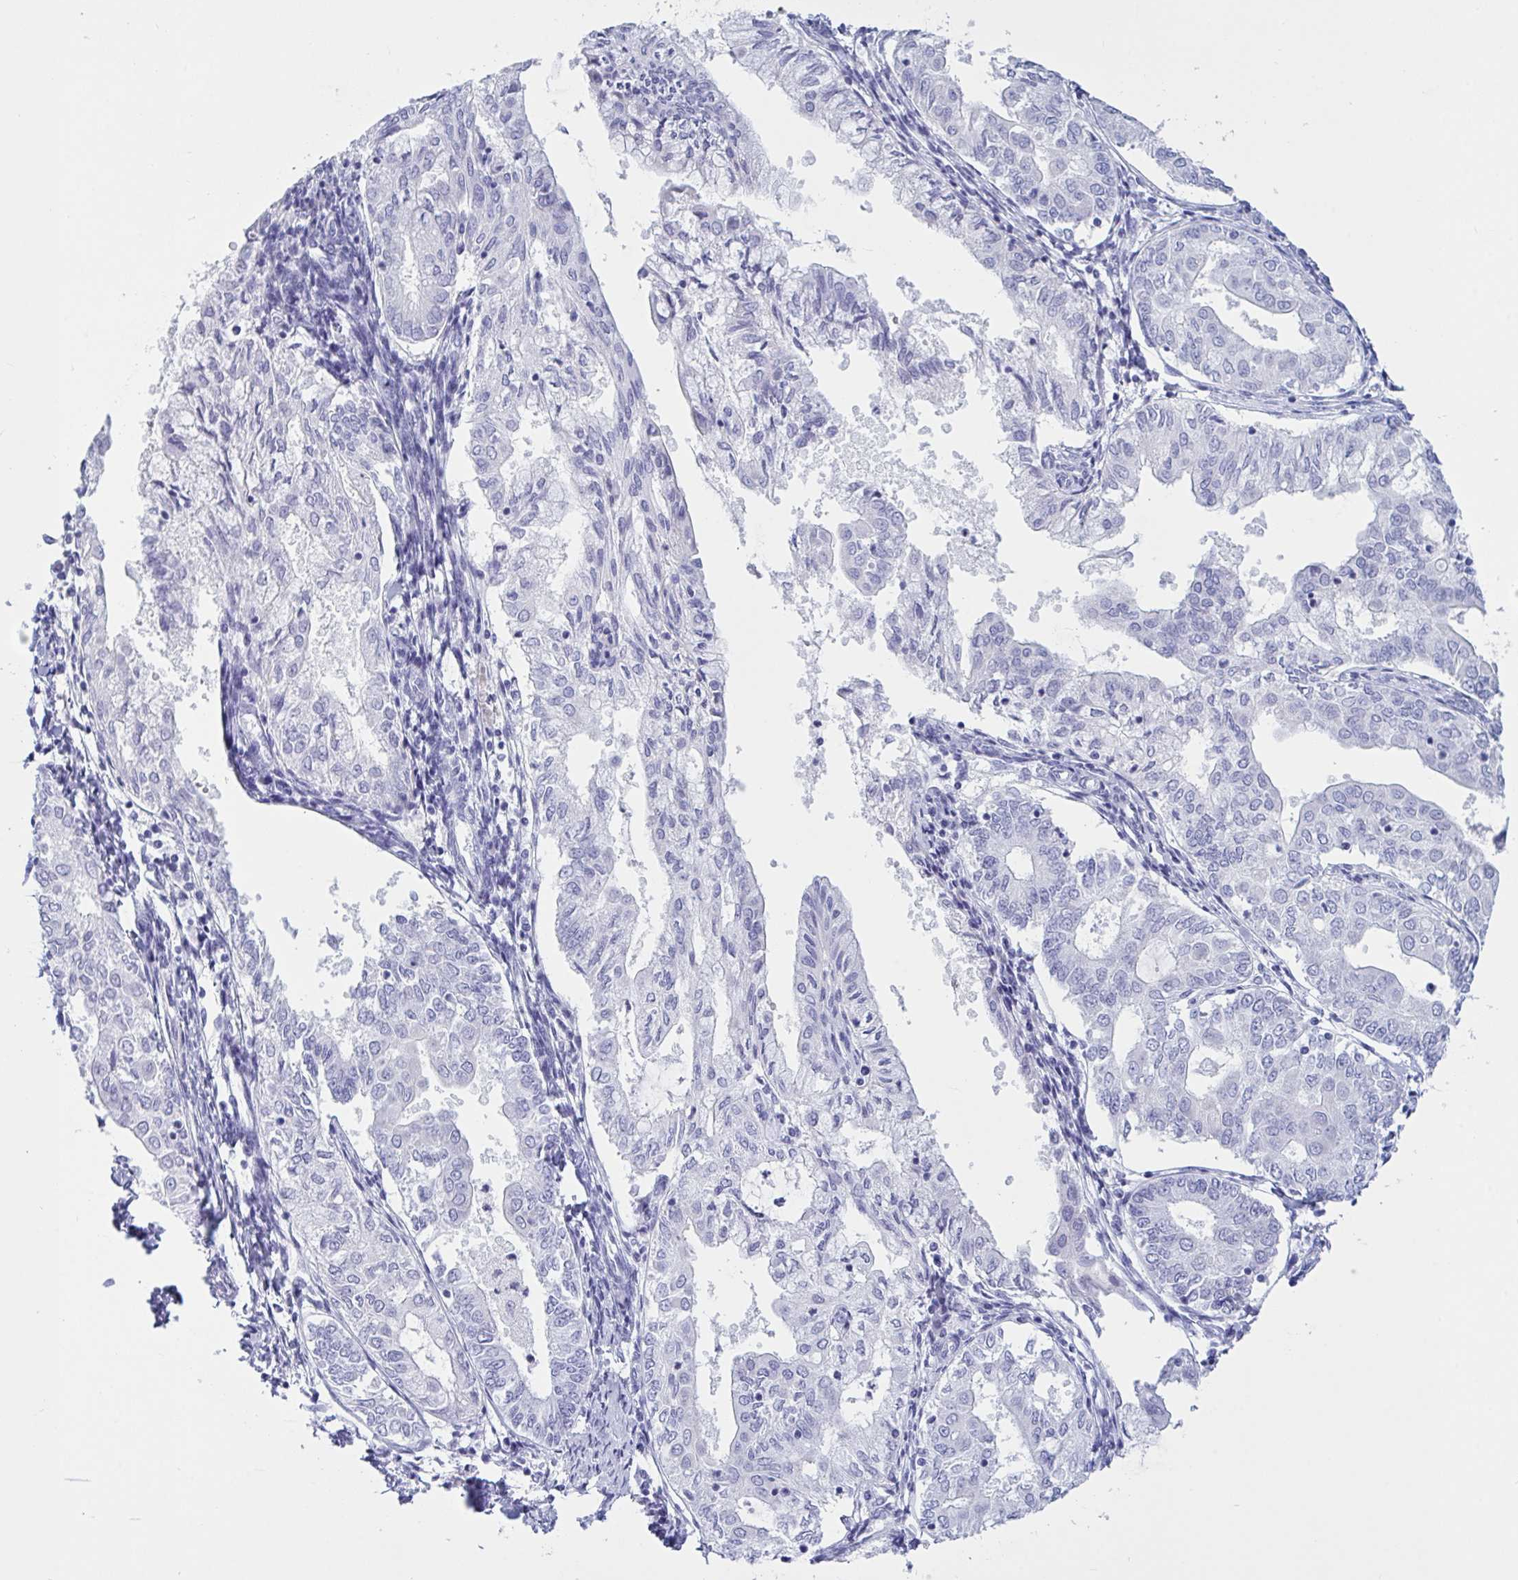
{"staining": {"intensity": "negative", "quantity": "none", "location": "none"}, "tissue": "endometrial cancer", "cell_type": "Tumor cells", "image_type": "cancer", "snomed": [{"axis": "morphology", "description": "Adenocarcinoma, NOS"}, {"axis": "topography", "description": "Endometrium"}], "caption": "Tumor cells show no significant protein positivity in endometrial adenocarcinoma.", "gene": "OXLD1", "patient": {"sex": "female", "age": 68}}